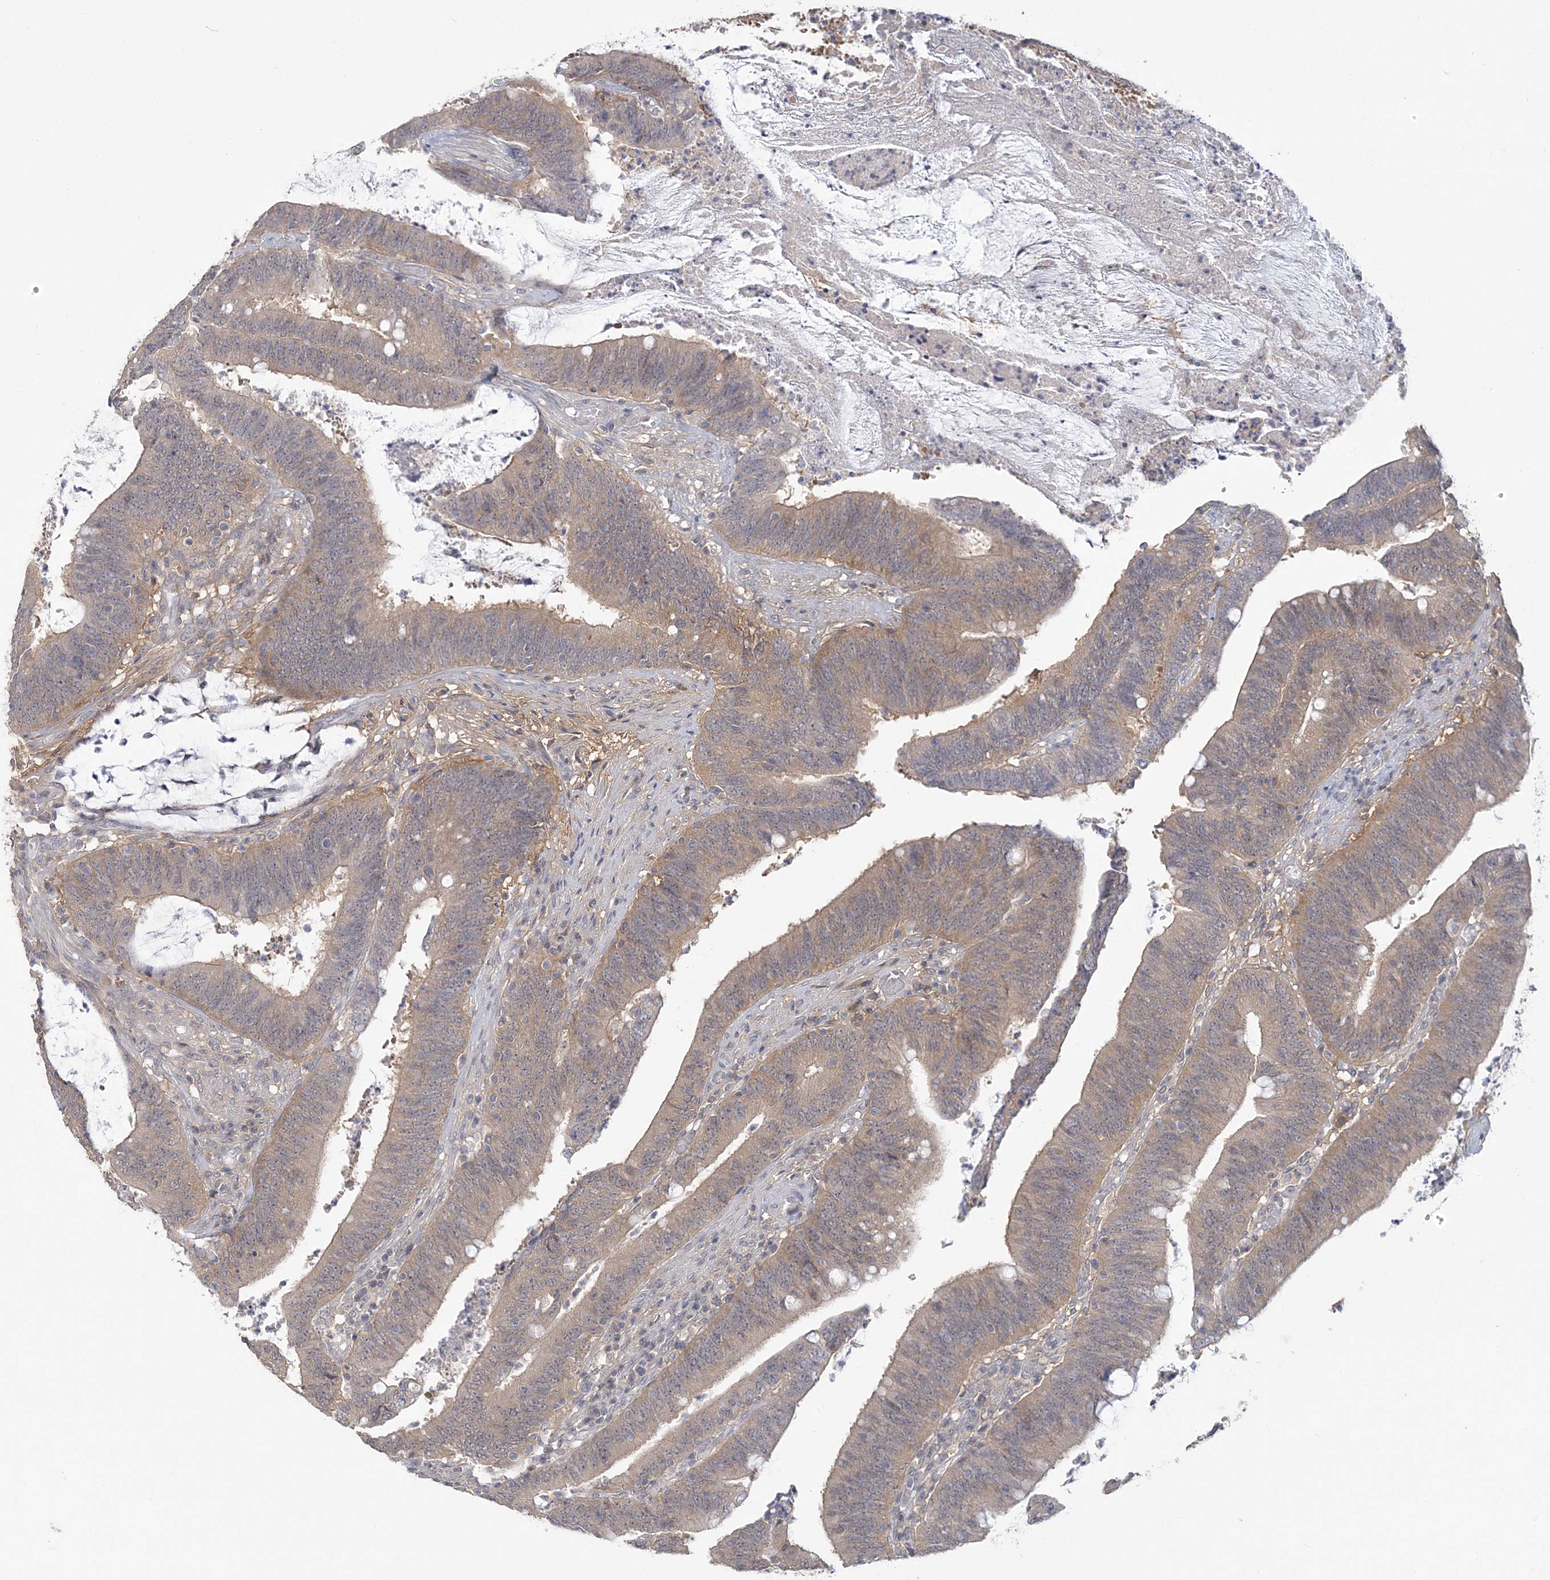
{"staining": {"intensity": "weak", "quantity": ">75%", "location": "cytoplasmic/membranous"}, "tissue": "colorectal cancer", "cell_type": "Tumor cells", "image_type": "cancer", "snomed": [{"axis": "morphology", "description": "Adenocarcinoma, NOS"}, {"axis": "topography", "description": "Rectum"}], "caption": "Human colorectal adenocarcinoma stained with a protein marker displays weak staining in tumor cells.", "gene": "ANKS1A", "patient": {"sex": "female", "age": 66}}